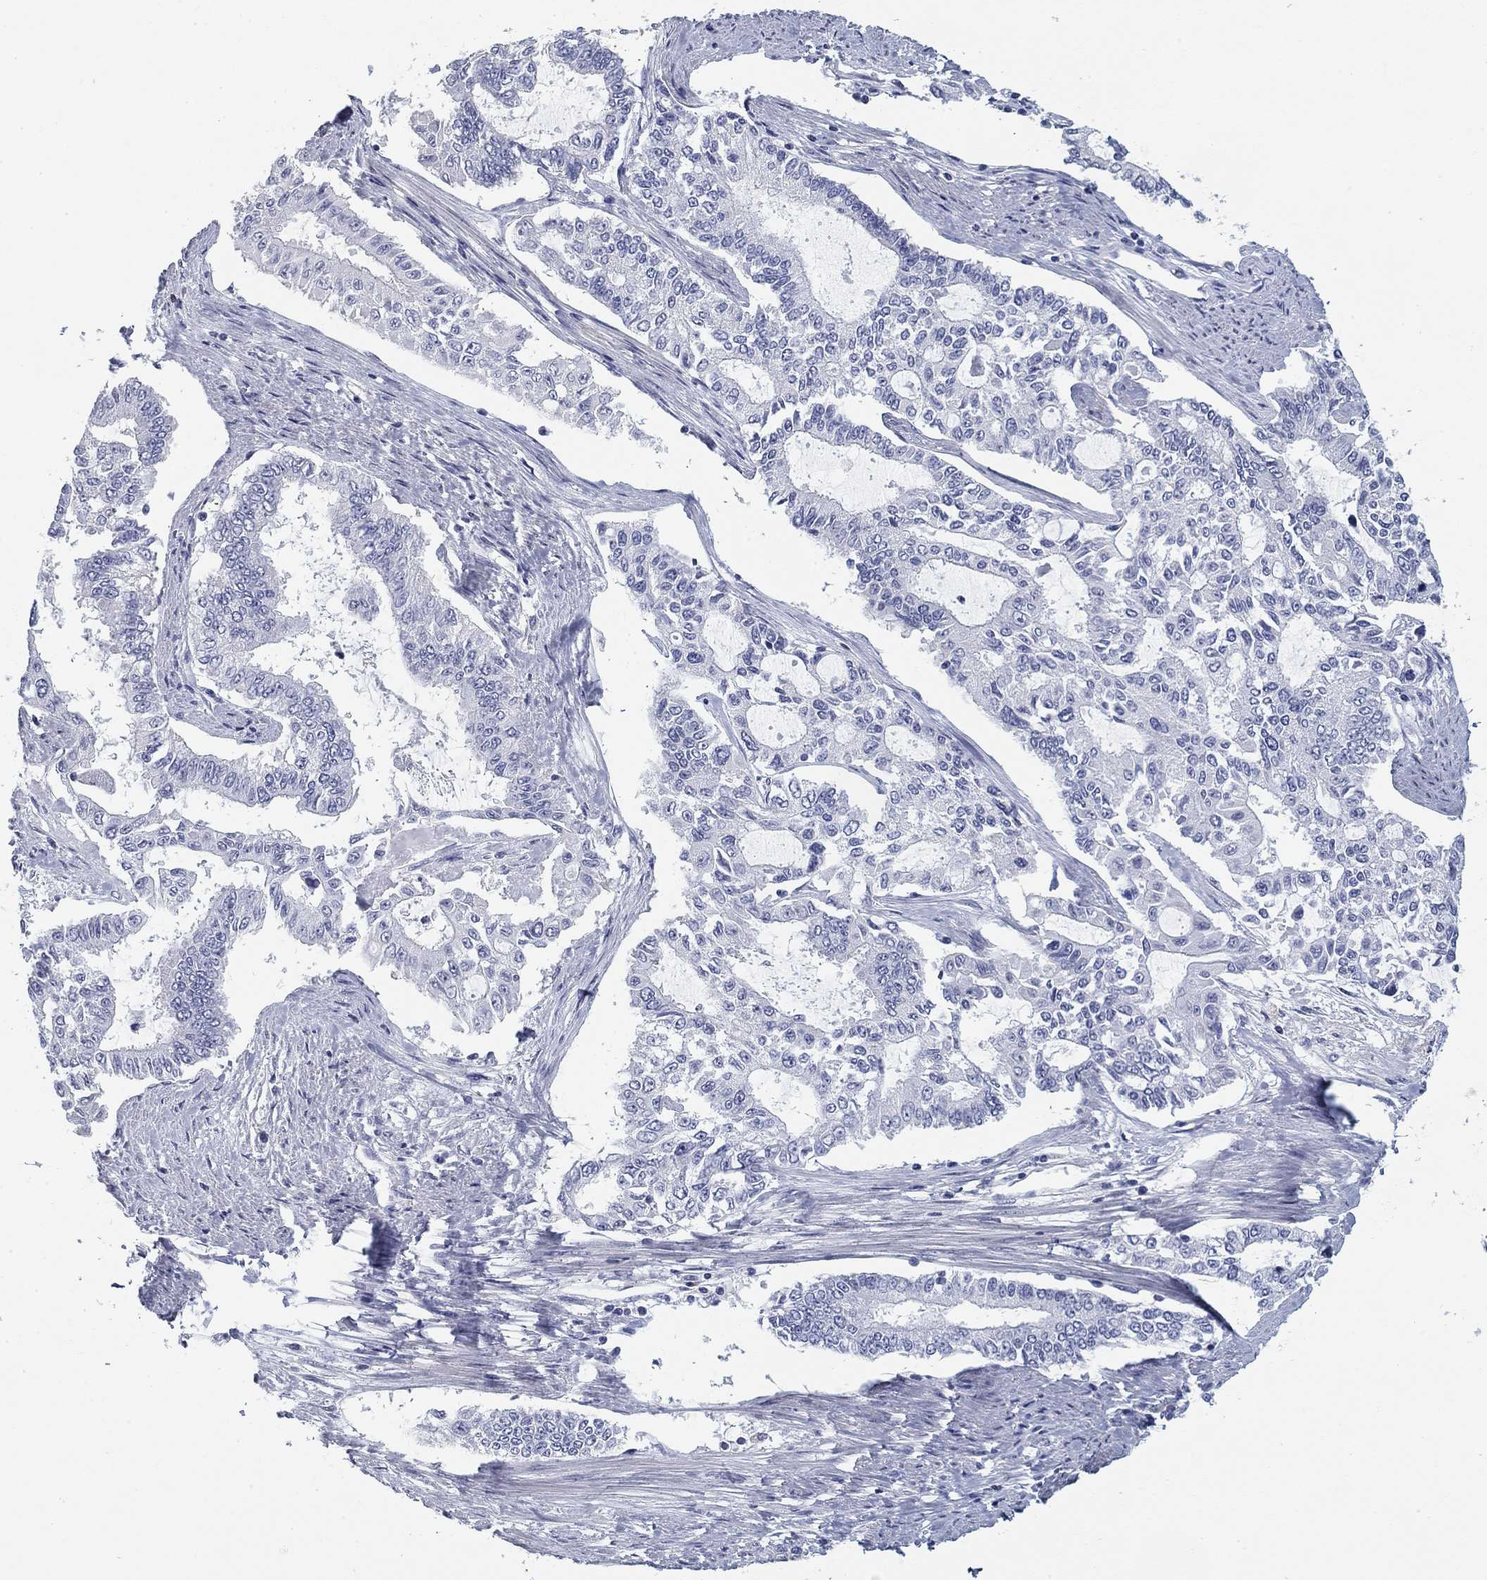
{"staining": {"intensity": "negative", "quantity": "none", "location": "none"}, "tissue": "endometrial cancer", "cell_type": "Tumor cells", "image_type": "cancer", "snomed": [{"axis": "morphology", "description": "Adenocarcinoma, NOS"}, {"axis": "topography", "description": "Uterus"}], "caption": "Tumor cells are negative for brown protein staining in endometrial cancer.", "gene": "CD79B", "patient": {"sex": "female", "age": 59}}